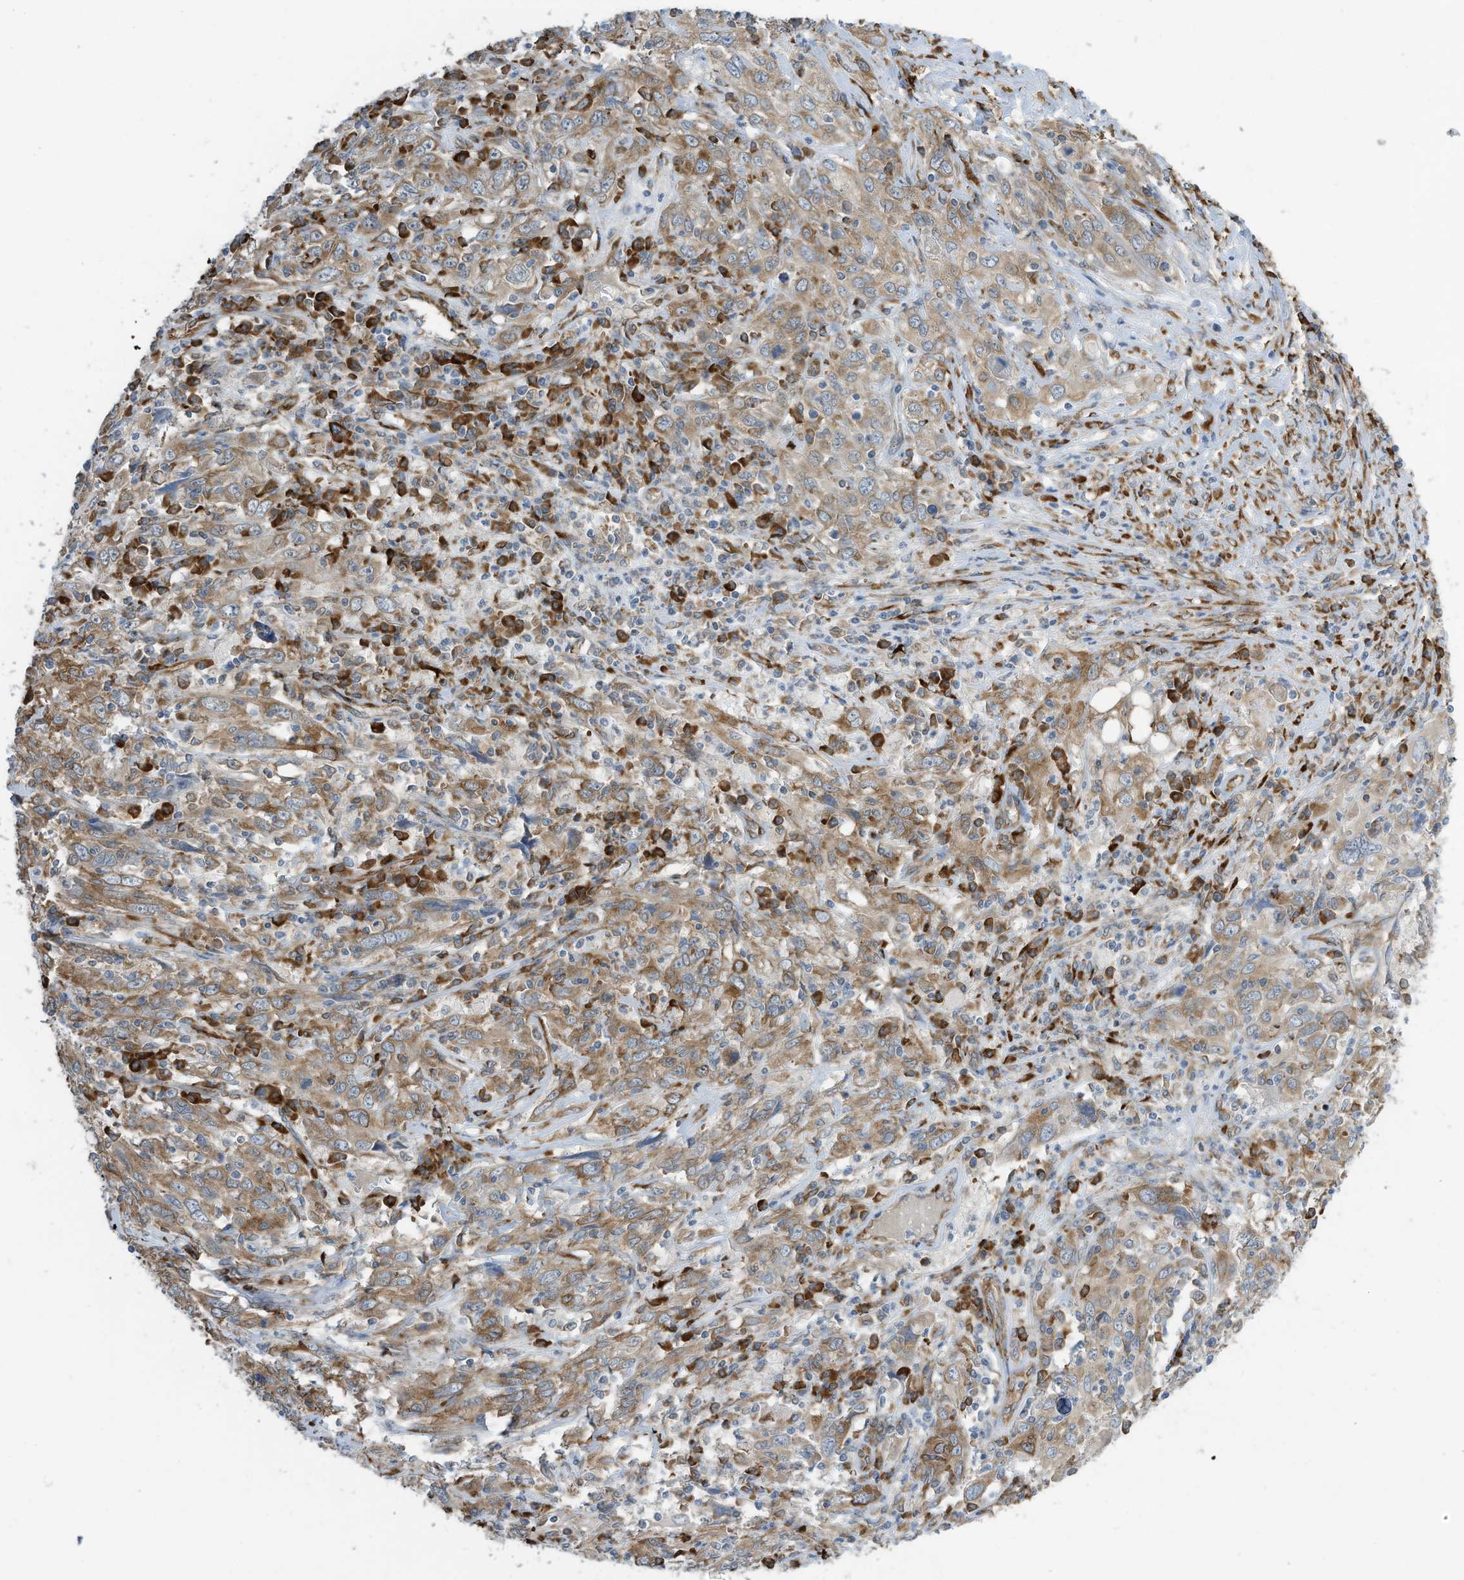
{"staining": {"intensity": "moderate", "quantity": ">75%", "location": "cytoplasmic/membranous"}, "tissue": "cervical cancer", "cell_type": "Tumor cells", "image_type": "cancer", "snomed": [{"axis": "morphology", "description": "Squamous cell carcinoma, NOS"}, {"axis": "topography", "description": "Cervix"}], "caption": "The immunohistochemical stain labels moderate cytoplasmic/membranous expression in tumor cells of cervical squamous cell carcinoma tissue. (IHC, brightfield microscopy, high magnification).", "gene": "ZBTB45", "patient": {"sex": "female", "age": 46}}